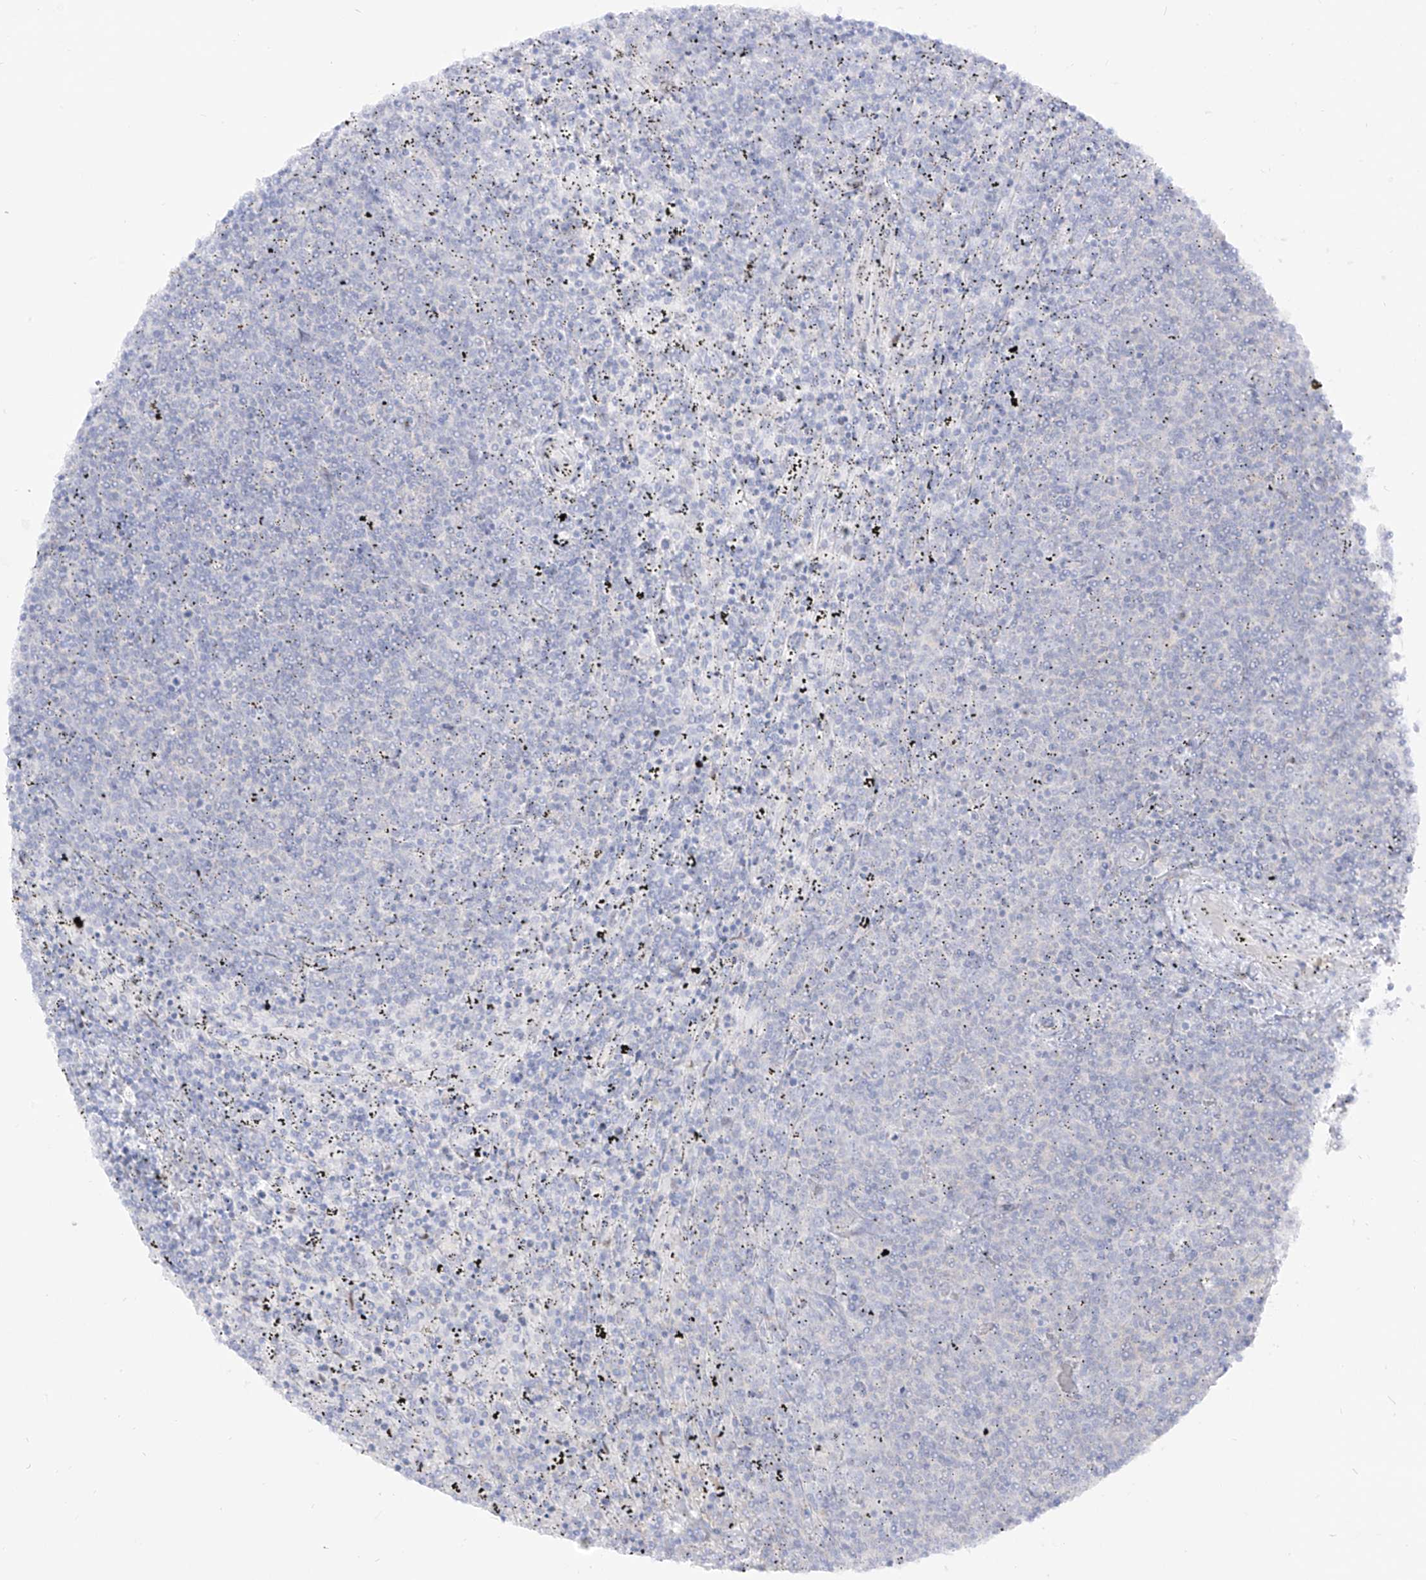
{"staining": {"intensity": "negative", "quantity": "none", "location": "none"}, "tissue": "lymphoma", "cell_type": "Tumor cells", "image_type": "cancer", "snomed": [{"axis": "morphology", "description": "Malignant lymphoma, non-Hodgkin's type, Low grade"}, {"axis": "topography", "description": "Spleen"}], "caption": "Human low-grade malignant lymphoma, non-Hodgkin's type stained for a protein using immunohistochemistry (IHC) reveals no positivity in tumor cells.", "gene": "DMKN", "patient": {"sex": "female", "age": 50}}